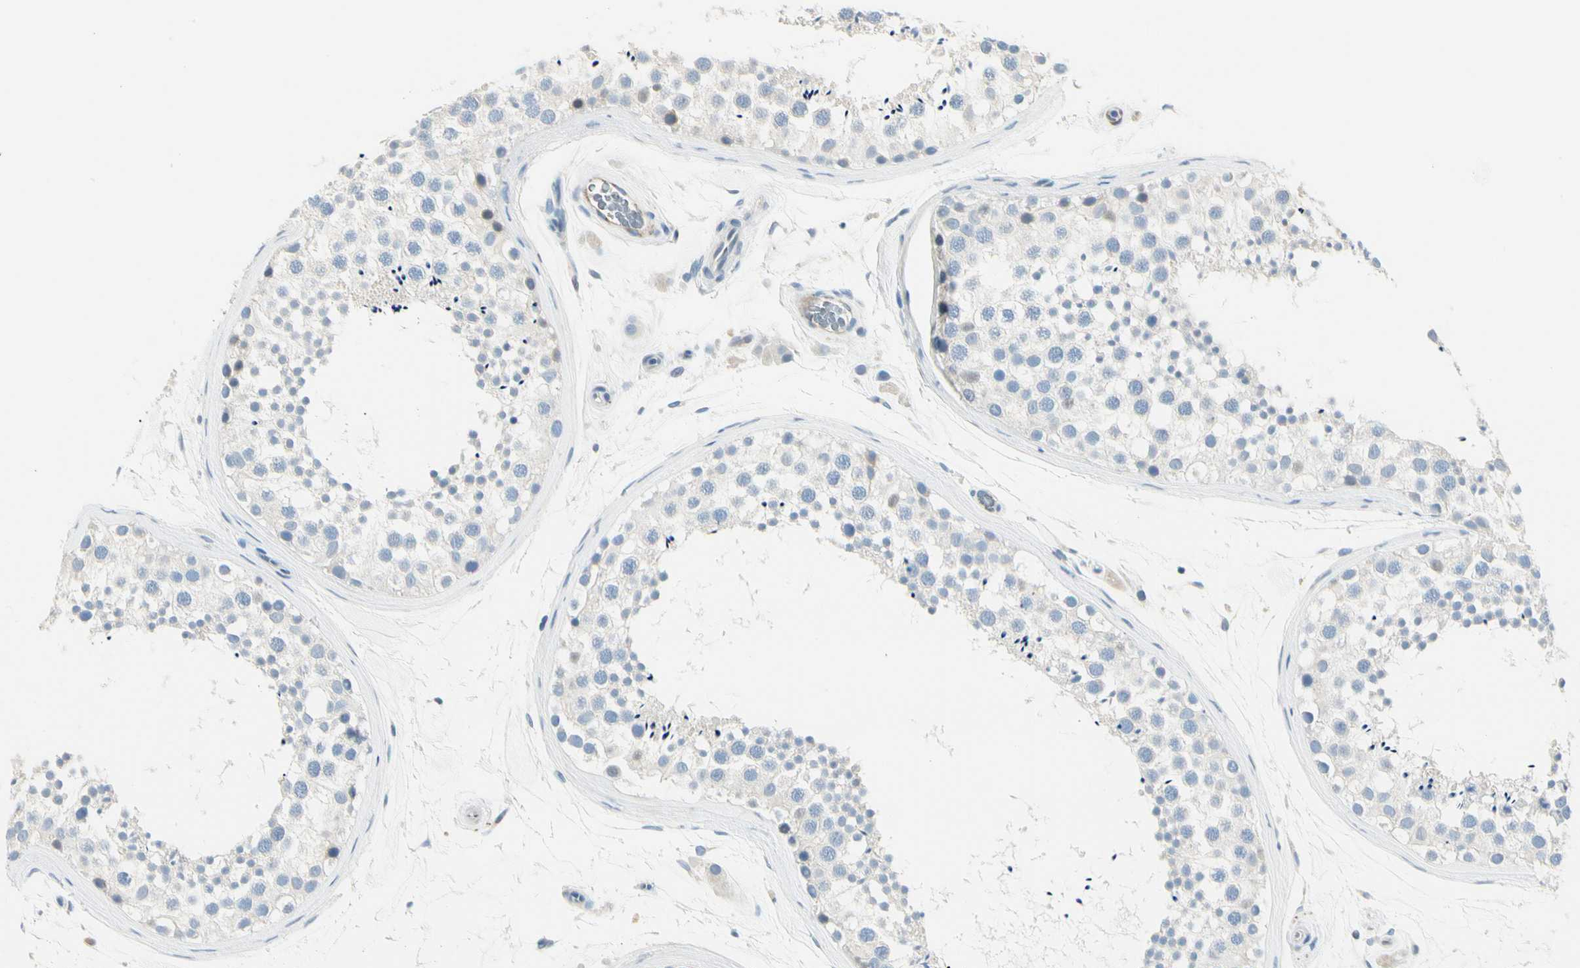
{"staining": {"intensity": "negative", "quantity": "none", "location": "none"}, "tissue": "testis", "cell_type": "Cells in seminiferous ducts", "image_type": "normal", "snomed": [{"axis": "morphology", "description": "Normal tissue, NOS"}, {"axis": "topography", "description": "Testis"}], "caption": "Immunohistochemistry (IHC) micrograph of unremarkable testis: human testis stained with DAB exhibits no significant protein staining in cells in seminiferous ducts. (Brightfield microscopy of DAB (3,3'-diaminobenzidine) immunohistochemistry (IHC) at high magnification).", "gene": "SLC6A15", "patient": {"sex": "male", "age": 46}}